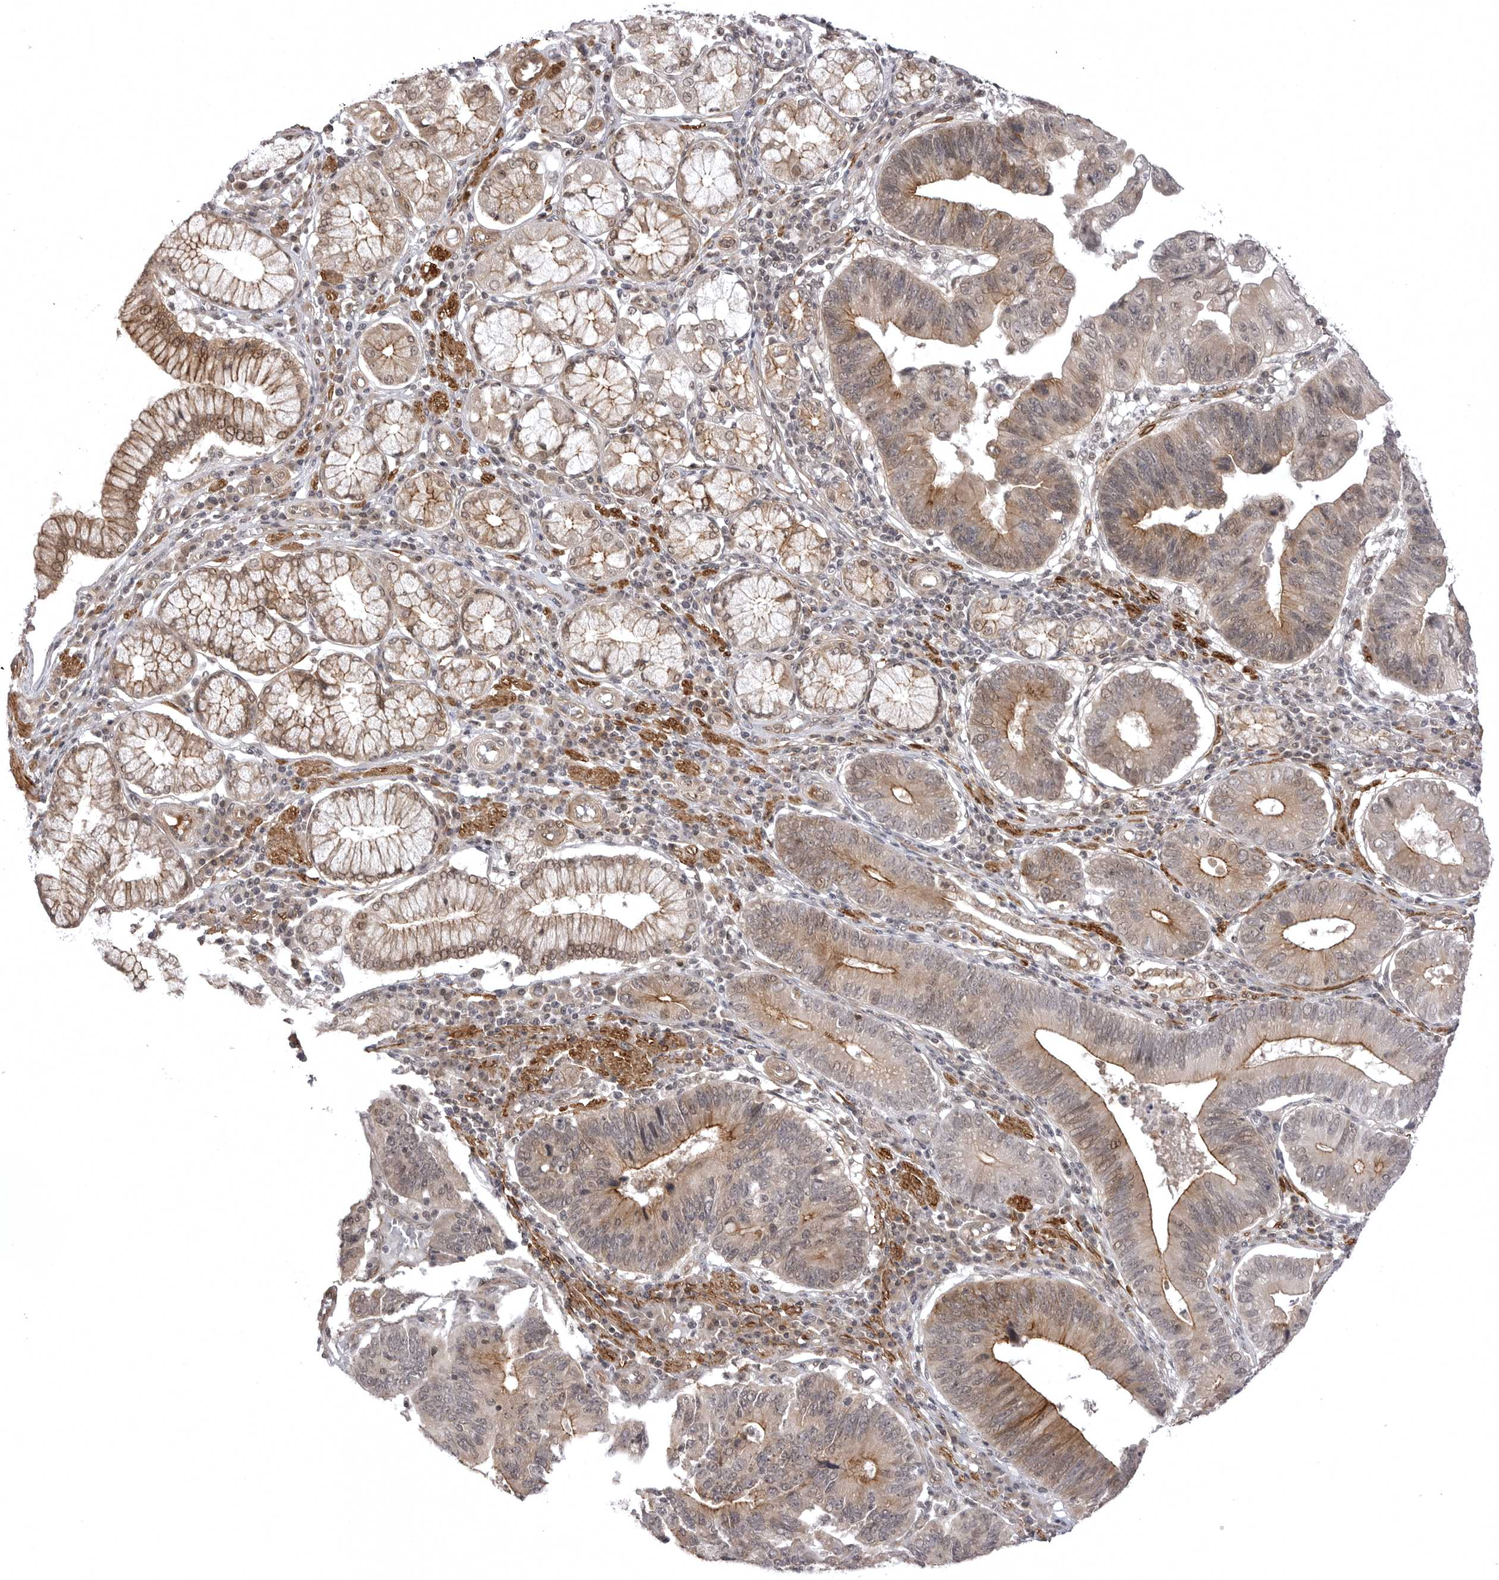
{"staining": {"intensity": "moderate", "quantity": "<25%", "location": "cytoplasmic/membranous"}, "tissue": "stomach cancer", "cell_type": "Tumor cells", "image_type": "cancer", "snomed": [{"axis": "morphology", "description": "Adenocarcinoma, NOS"}, {"axis": "topography", "description": "Stomach"}], "caption": "Adenocarcinoma (stomach) tissue demonstrates moderate cytoplasmic/membranous positivity in approximately <25% of tumor cells", "gene": "SORBS1", "patient": {"sex": "male", "age": 59}}